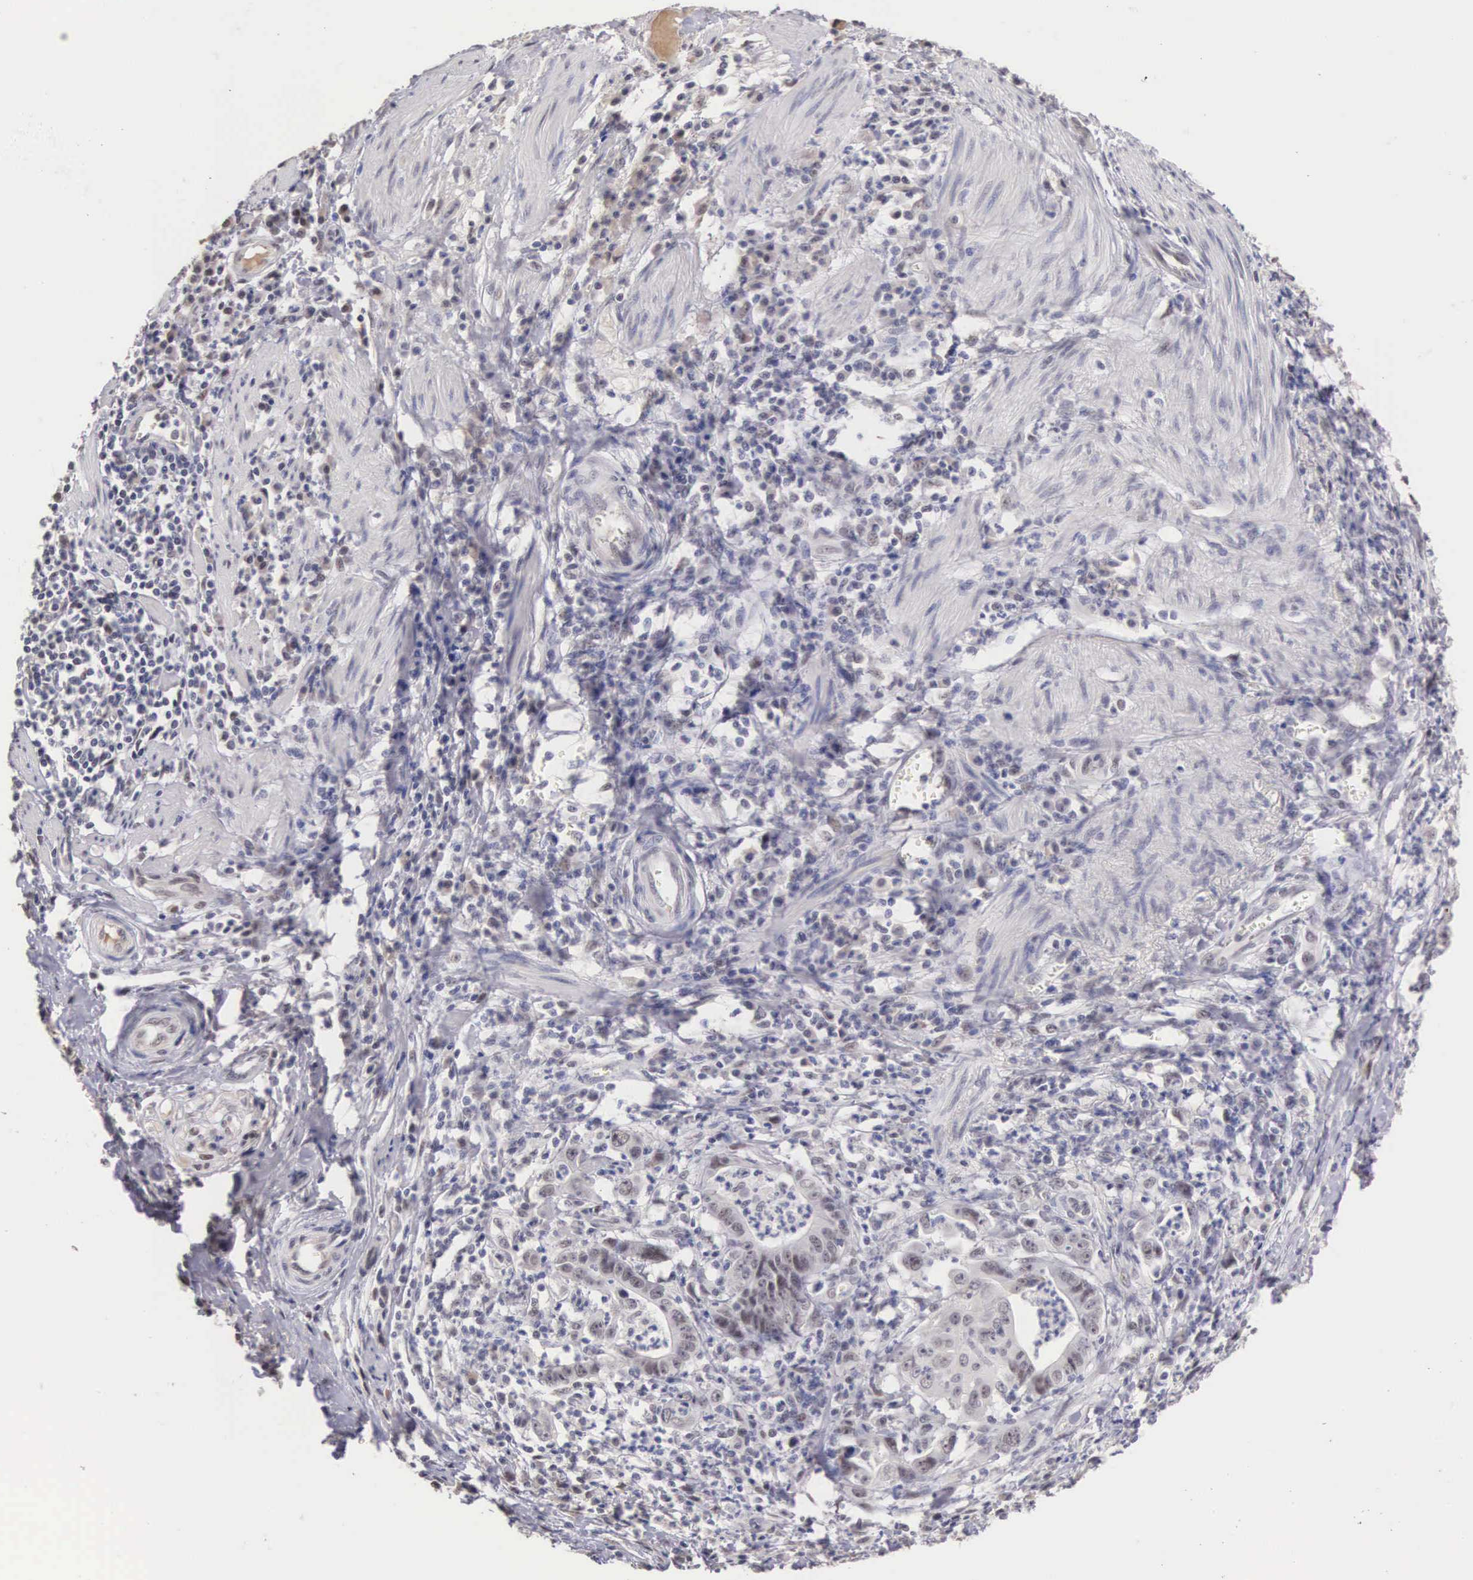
{"staining": {"intensity": "weak", "quantity": "<25%", "location": "cytoplasmic/membranous,nuclear"}, "tissue": "stomach cancer", "cell_type": "Tumor cells", "image_type": "cancer", "snomed": [{"axis": "morphology", "description": "Adenocarcinoma, NOS"}, {"axis": "topography", "description": "Stomach, lower"}], "caption": "Protein analysis of adenocarcinoma (stomach) shows no significant staining in tumor cells.", "gene": "HMGXB4", "patient": {"sex": "female", "age": 86}}